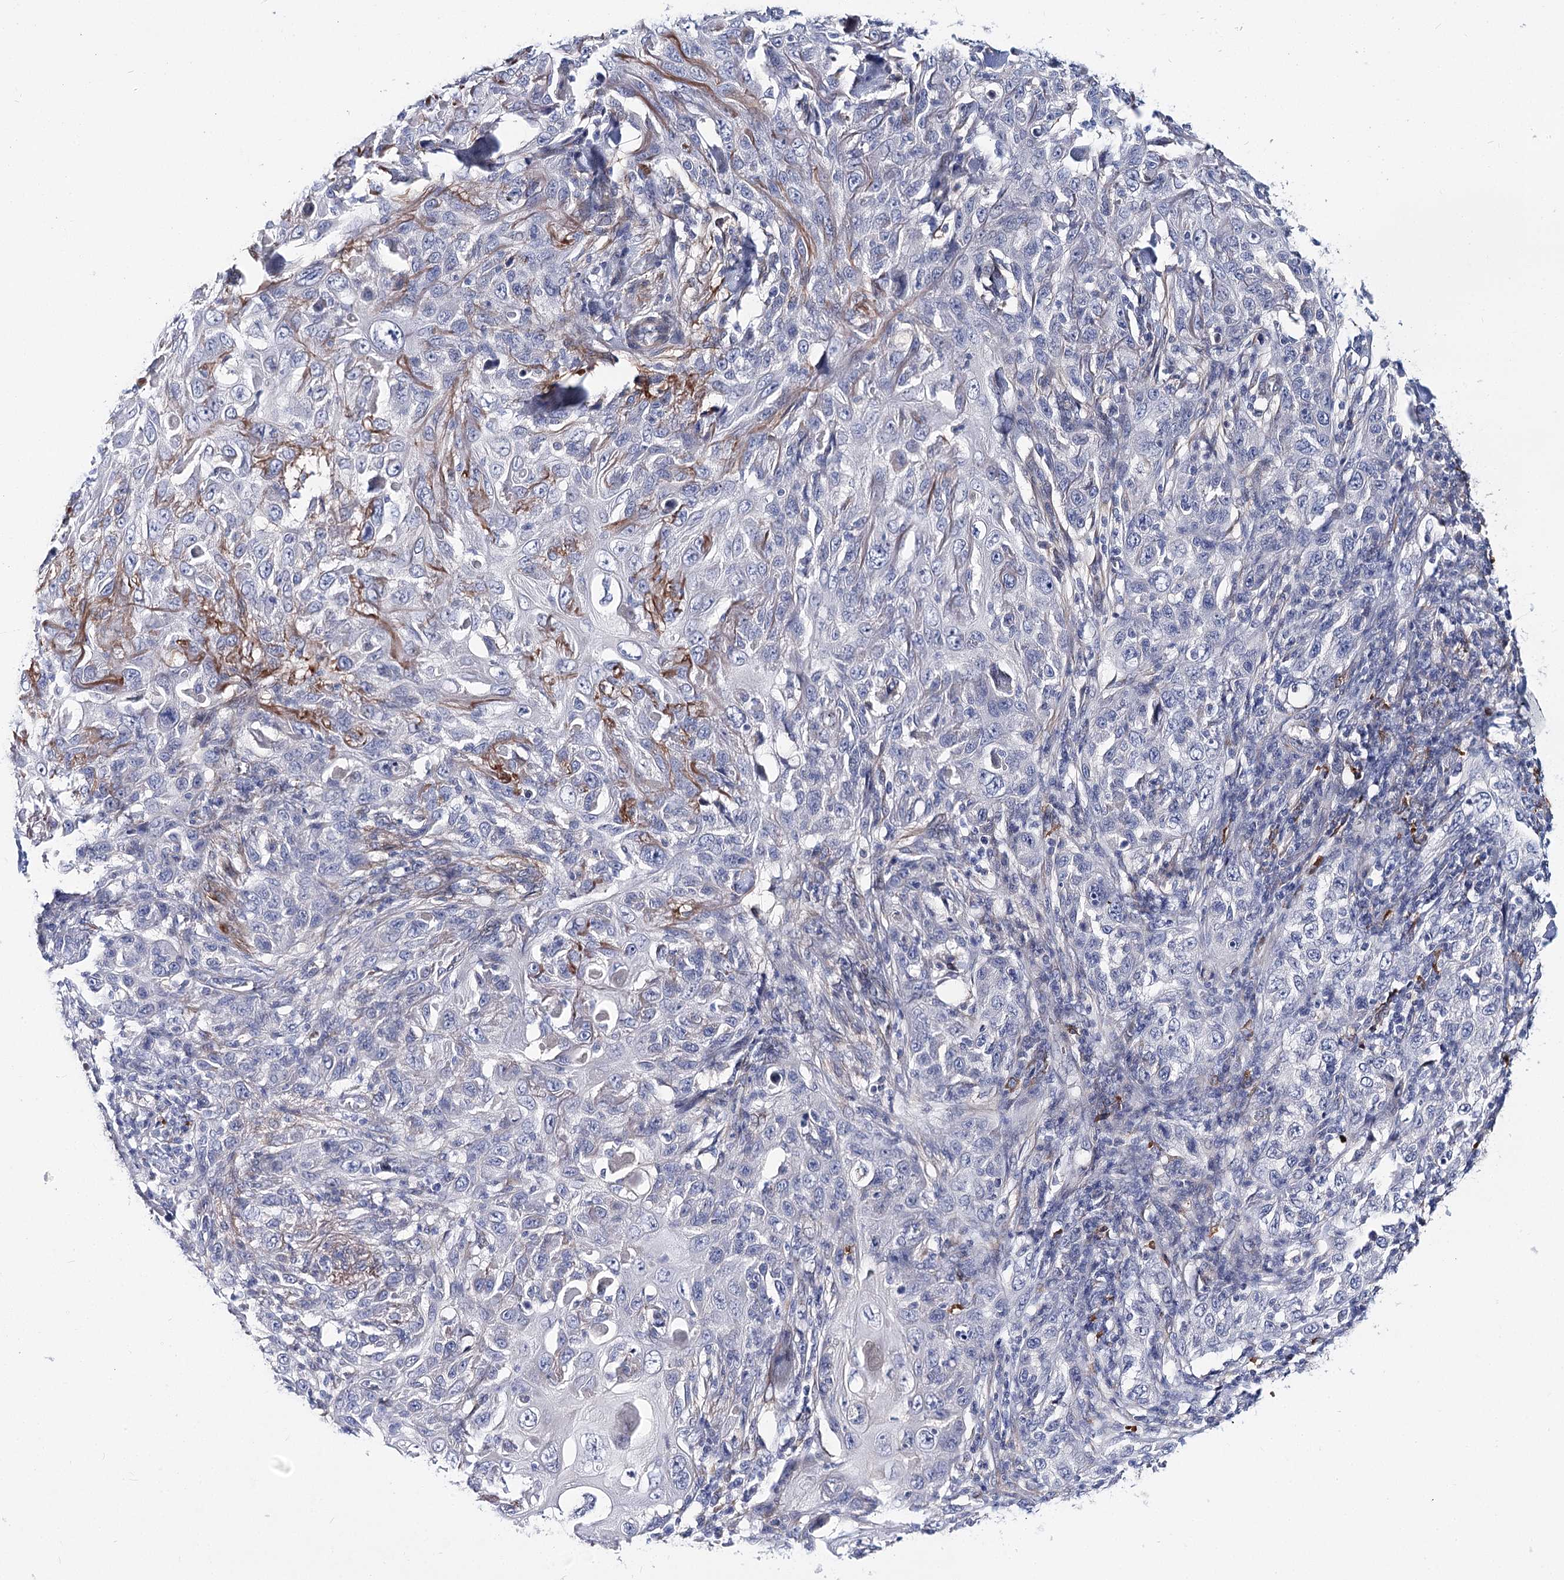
{"staining": {"intensity": "weak", "quantity": "<25%", "location": "cytoplasmic/membranous"}, "tissue": "skin cancer", "cell_type": "Tumor cells", "image_type": "cancer", "snomed": [{"axis": "morphology", "description": "Squamous cell carcinoma, NOS"}, {"axis": "topography", "description": "Skin"}], "caption": "IHC photomicrograph of squamous cell carcinoma (skin) stained for a protein (brown), which demonstrates no staining in tumor cells.", "gene": "TEX12", "patient": {"sex": "female", "age": 88}}